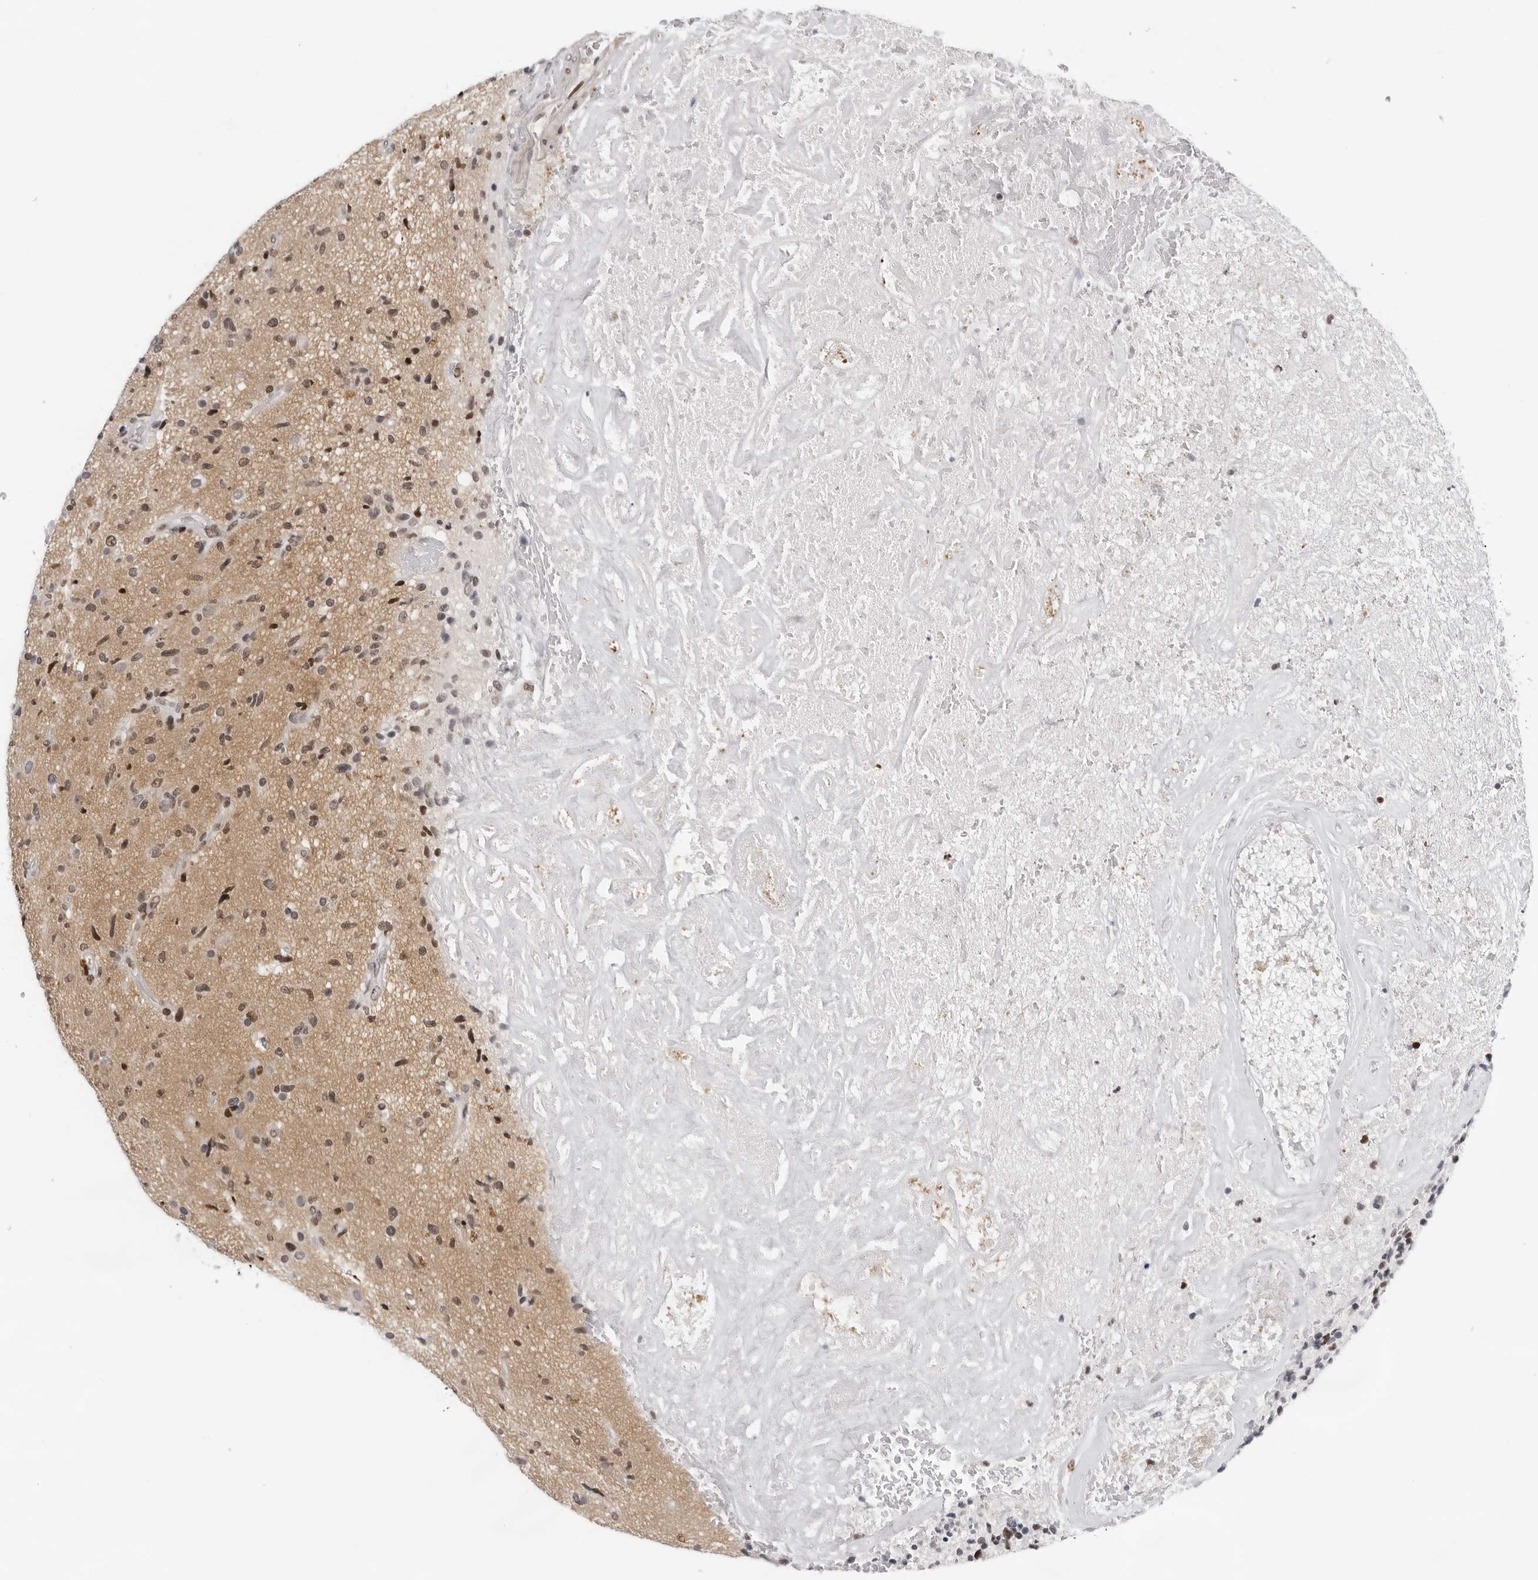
{"staining": {"intensity": "weak", "quantity": "25%-75%", "location": "nuclear"}, "tissue": "glioma", "cell_type": "Tumor cells", "image_type": "cancer", "snomed": [{"axis": "morphology", "description": "Glioma, malignant, High grade"}, {"axis": "topography", "description": "Brain"}], "caption": "A high-resolution micrograph shows immunohistochemistry (IHC) staining of high-grade glioma (malignant), which reveals weak nuclear expression in about 25%-75% of tumor cells. The staining was performed using DAB (3,3'-diaminobenzidine) to visualize the protein expression in brown, while the nuclei were stained in blue with hematoxylin (Magnification: 20x).", "gene": "OGG1", "patient": {"sex": "male", "age": 72}}